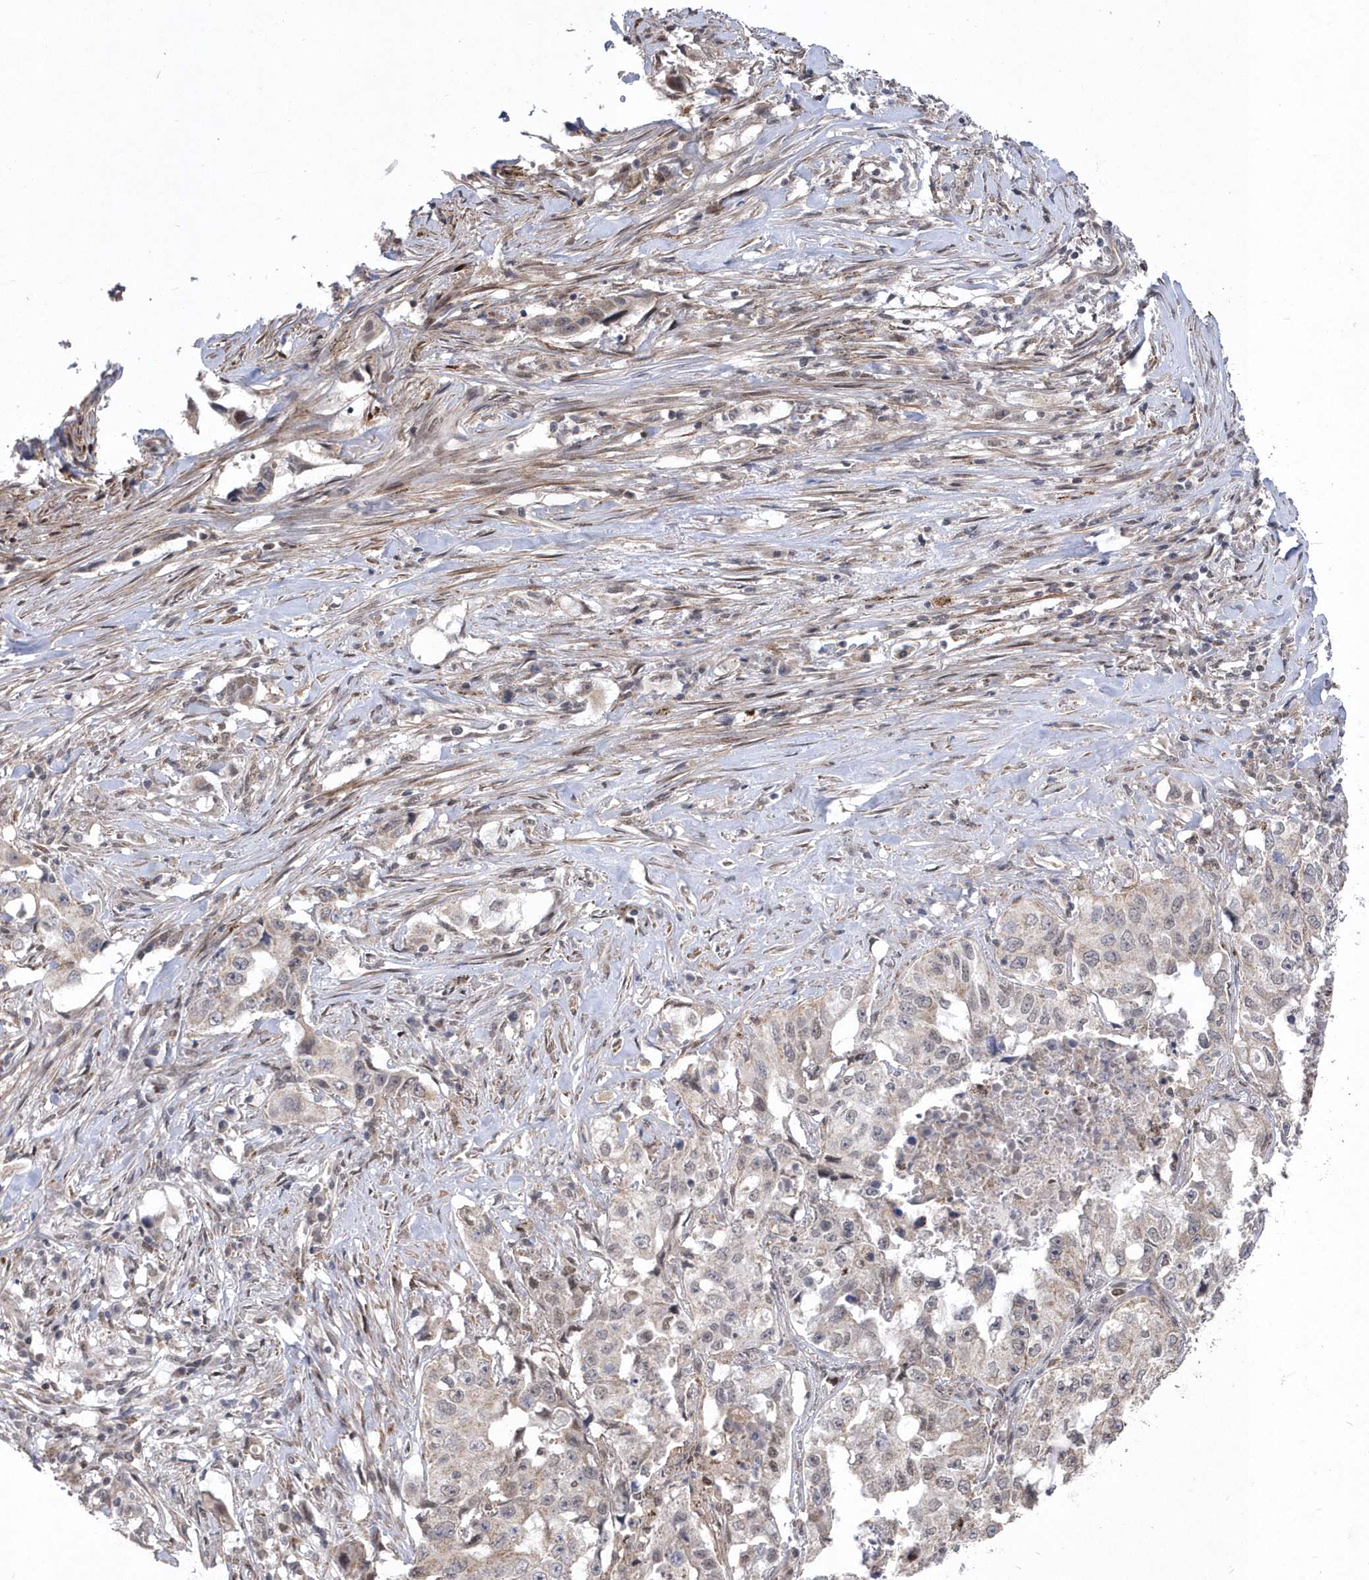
{"staining": {"intensity": "weak", "quantity": "<25%", "location": "nuclear"}, "tissue": "lung cancer", "cell_type": "Tumor cells", "image_type": "cancer", "snomed": [{"axis": "morphology", "description": "Adenocarcinoma, NOS"}, {"axis": "topography", "description": "Lung"}], "caption": "This is an immunohistochemistry micrograph of human adenocarcinoma (lung). There is no expression in tumor cells.", "gene": "BOD1L1", "patient": {"sex": "female", "age": 51}}